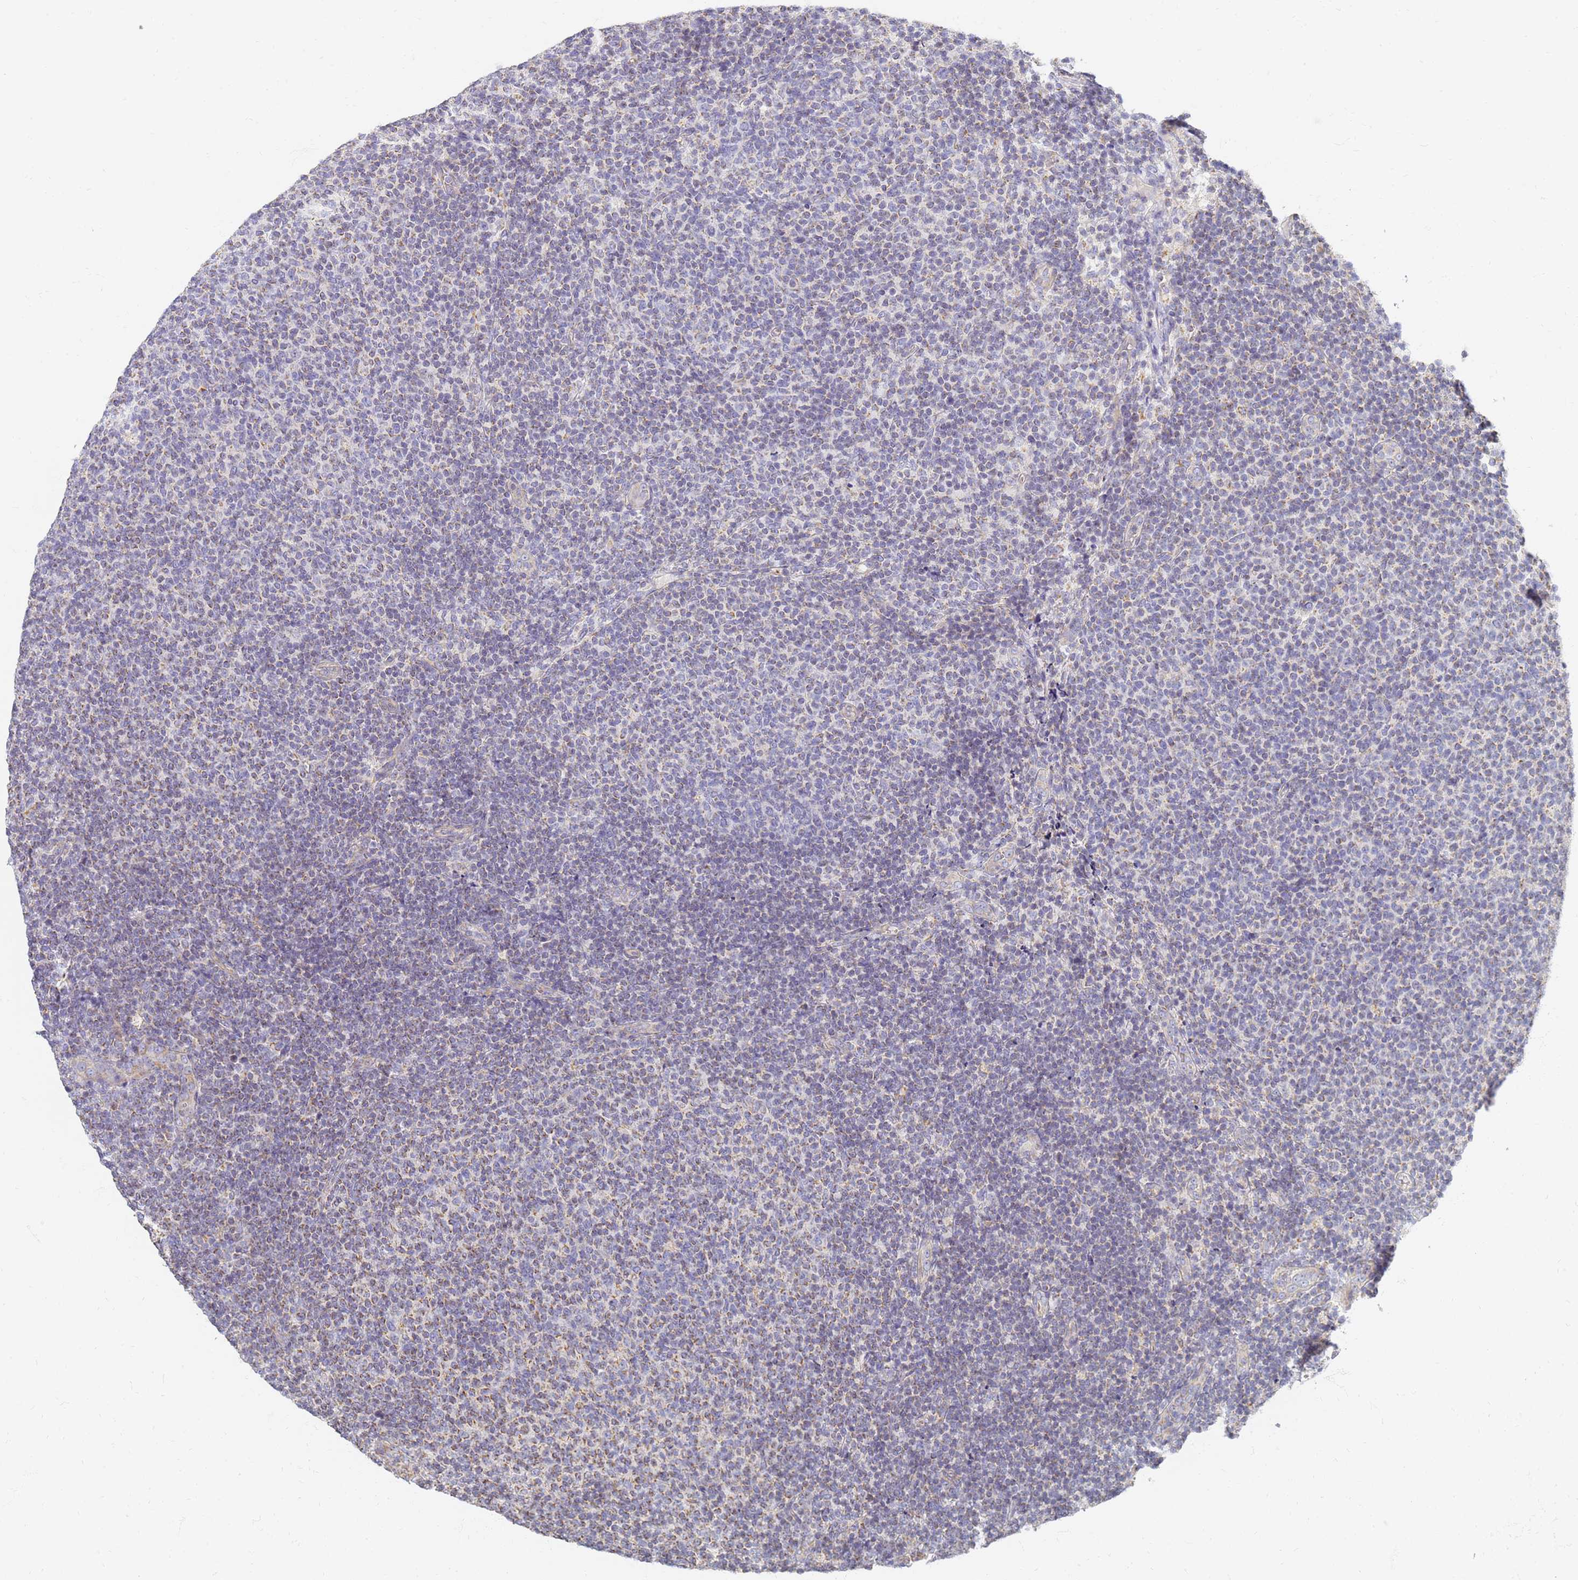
{"staining": {"intensity": "moderate", "quantity": "<25%", "location": "cytoplasmic/membranous"}, "tissue": "lymphoma", "cell_type": "Tumor cells", "image_type": "cancer", "snomed": [{"axis": "morphology", "description": "Malignant lymphoma, non-Hodgkin's type, Low grade"}, {"axis": "topography", "description": "Lymph node"}], "caption": "Lymphoma stained with DAB IHC shows low levels of moderate cytoplasmic/membranous expression in approximately <25% of tumor cells.", "gene": "UTP23", "patient": {"sex": "male", "age": 66}}